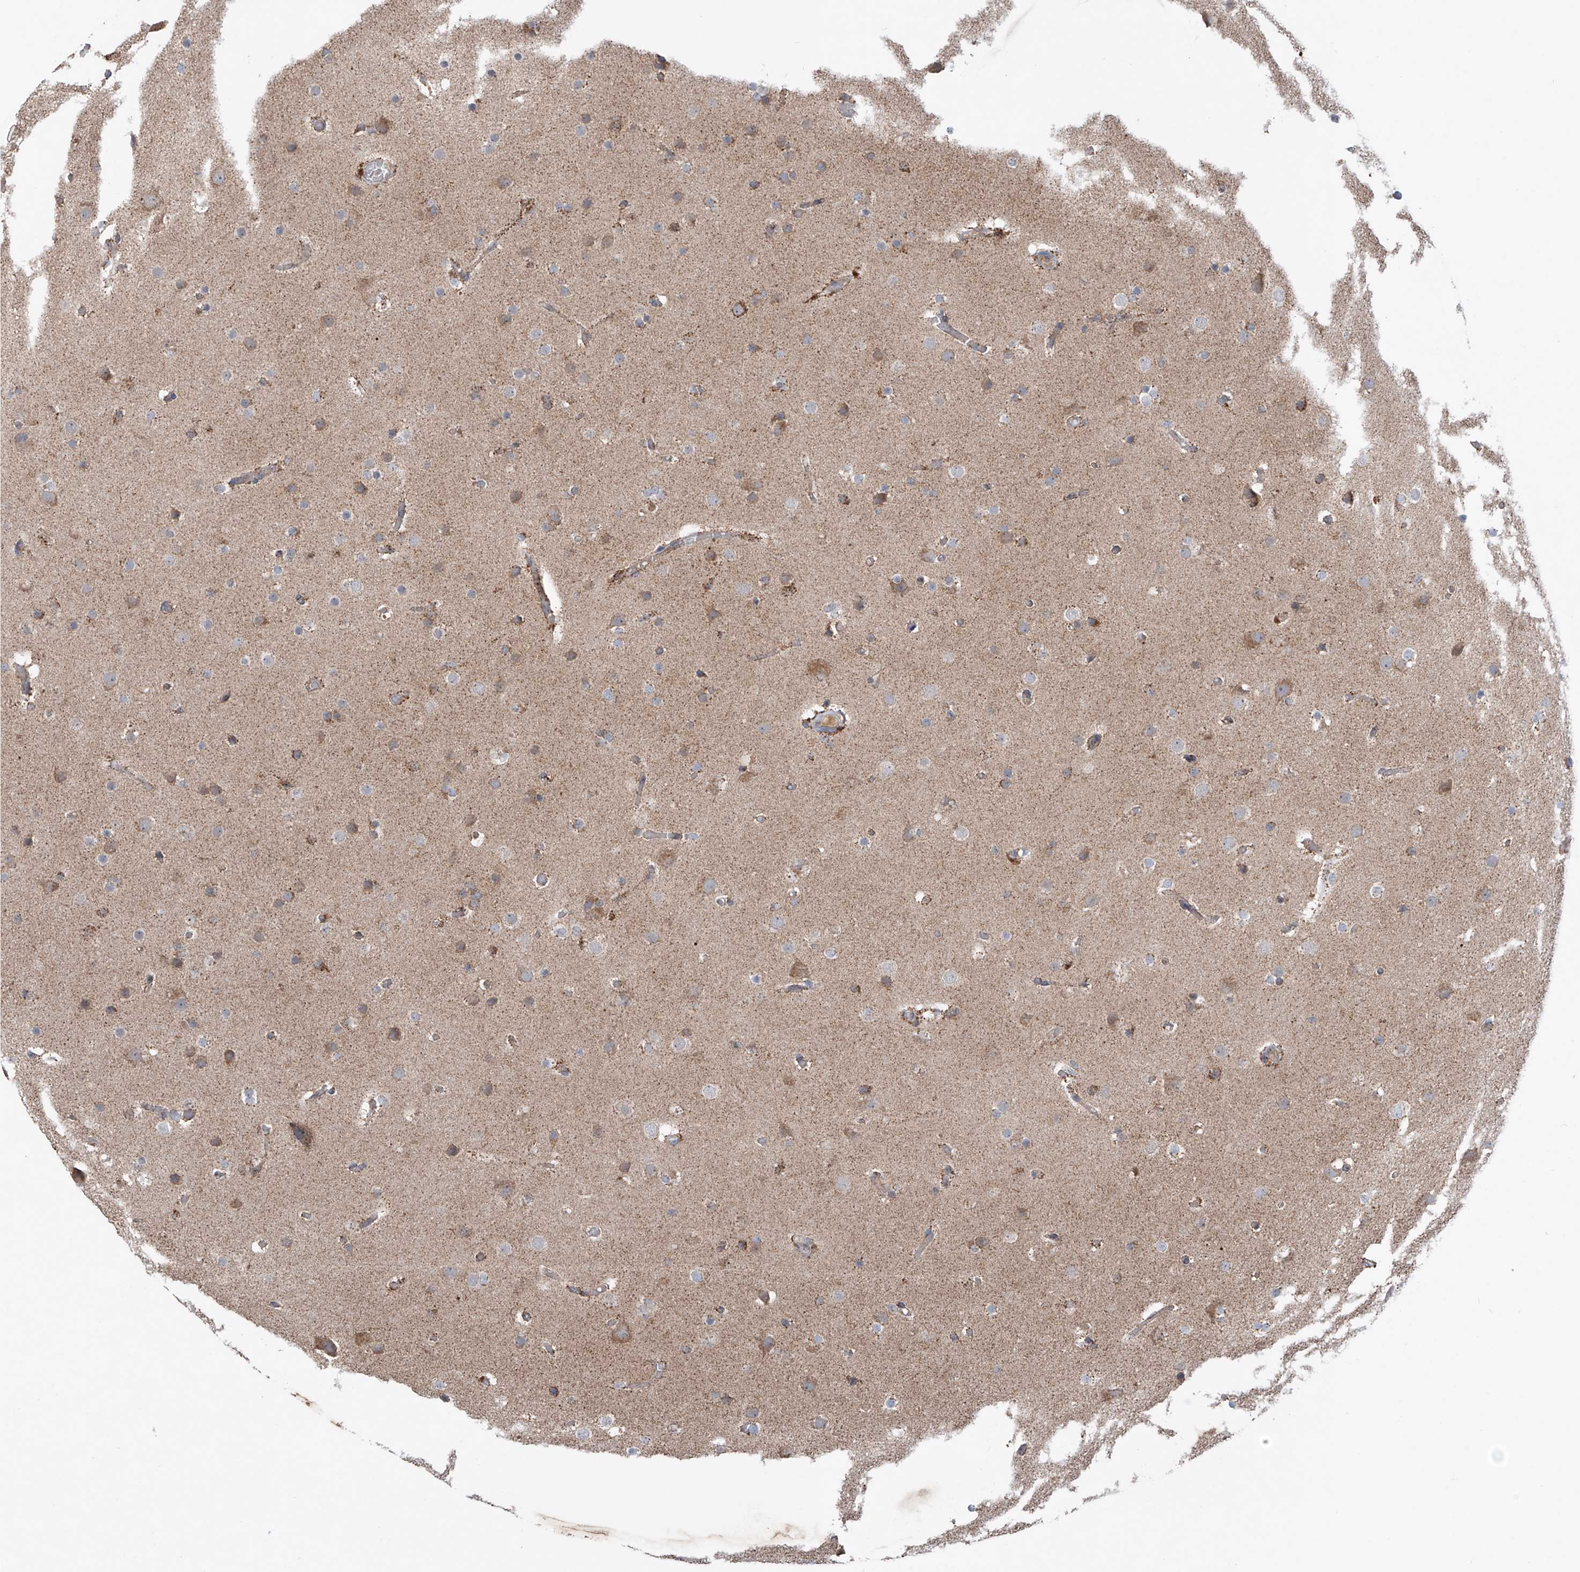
{"staining": {"intensity": "moderate", "quantity": "<25%", "location": "cytoplasmic/membranous"}, "tissue": "glioma", "cell_type": "Tumor cells", "image_type": "cancer", "snomed": [{"axis": "morphology", "description": "Glioma, malignant, High grade"}, {"axis": "topography", "description": "Cerebral cortex"}], "caption": "There is low levels of moderate cytoplasmic/membranous staining in tumor cells of glioma, as demonstrated by immunohistochemical staining (brown color).", "gene": "SAMD3", "patient": {"sex": "female", "age": 36}}